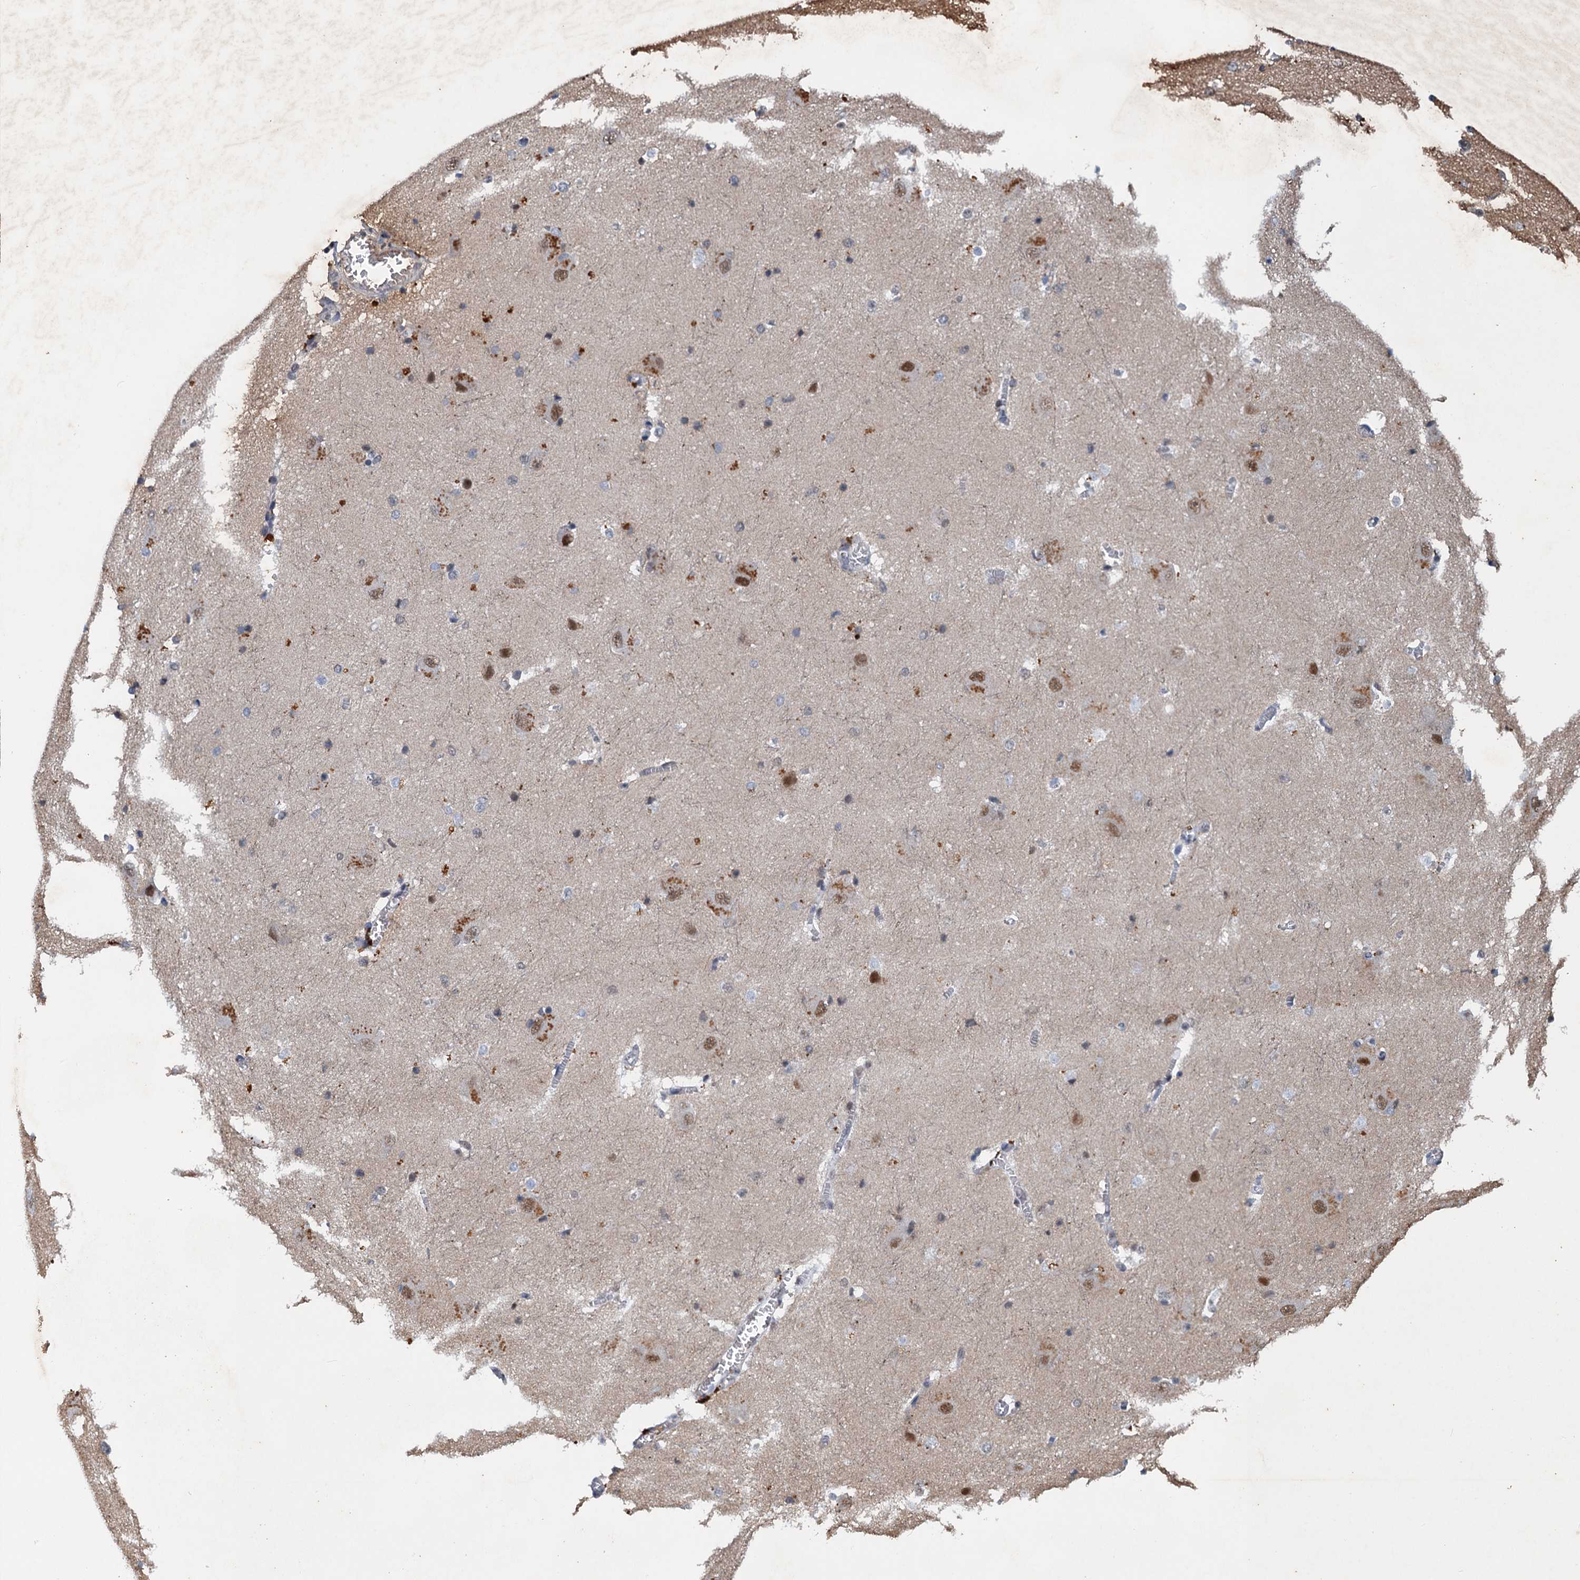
{"staining": {"intensity": "negative", "quantity": "none", "location": "none"}, "tissue": "caudate", "cell_type": "Glial cells", "image_type": "normal", "snomed": [{"axis": "morphology", "description": "Normal tissue, NOS"}, {"axis": "topography", "description": "Lateral ventricle wall"}], "caption": "Glial cells are negative for brown protein staining in benign caudate. (DAB immunohistochemistry, high magnification).", "gene": "CSTF3", "patient": {"sex": "male", "age": 37}}